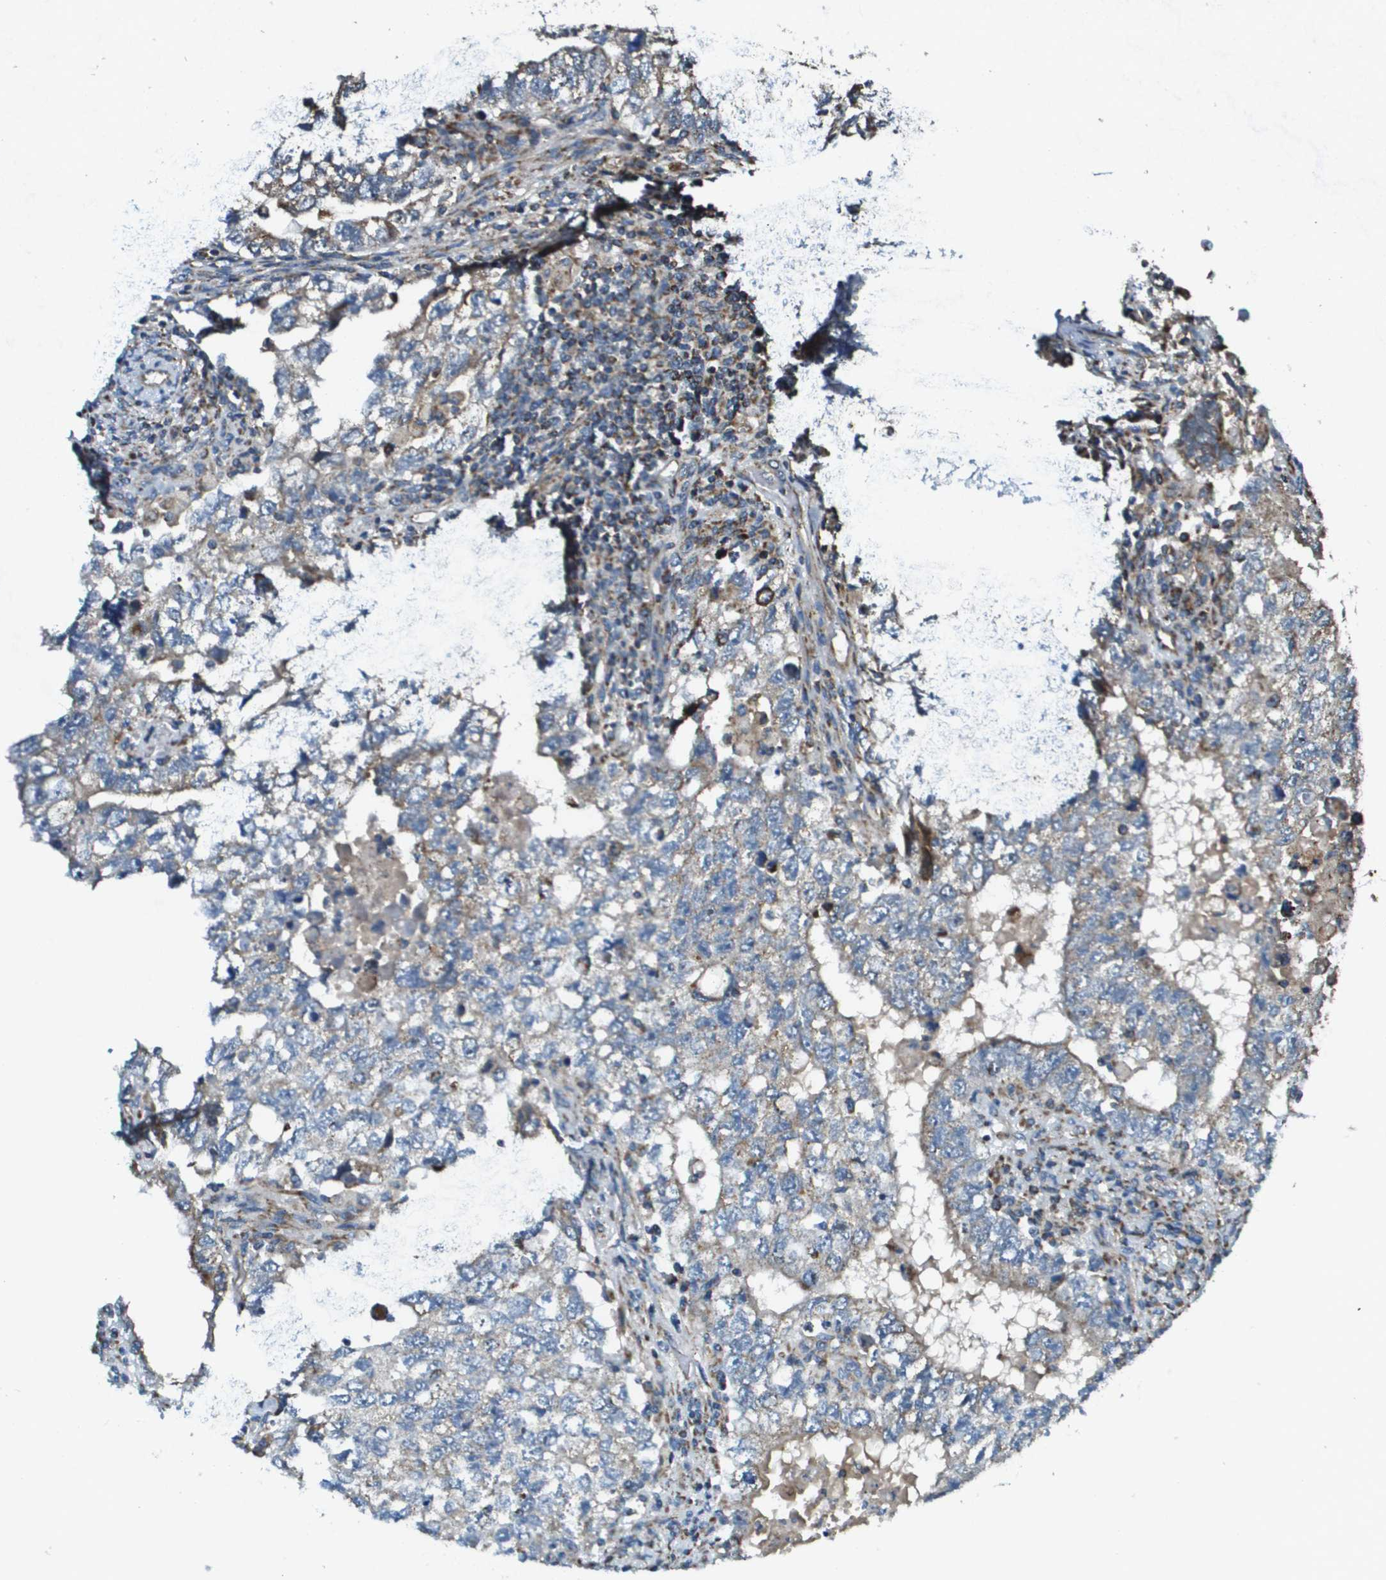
{"staining": {"intensity": "weak", "quantity": "<25%", "location": "cytoplasmic/membranous"}, "tissue": "testis cancer", "cell_type": "Tumor cells", "image_type": "cancer", "snomed": [{"axis": "morphology", "description": "Carcinoma, Embryonal, NOS"}, {"axis": "topography", "description": "Testis"}], "caption": "The image exhibits no significant staining in tumor cells of testis cancer (embryonal carcinoma).", "gene": "NRK", "patient": {"sex": "male", "age": 36}}